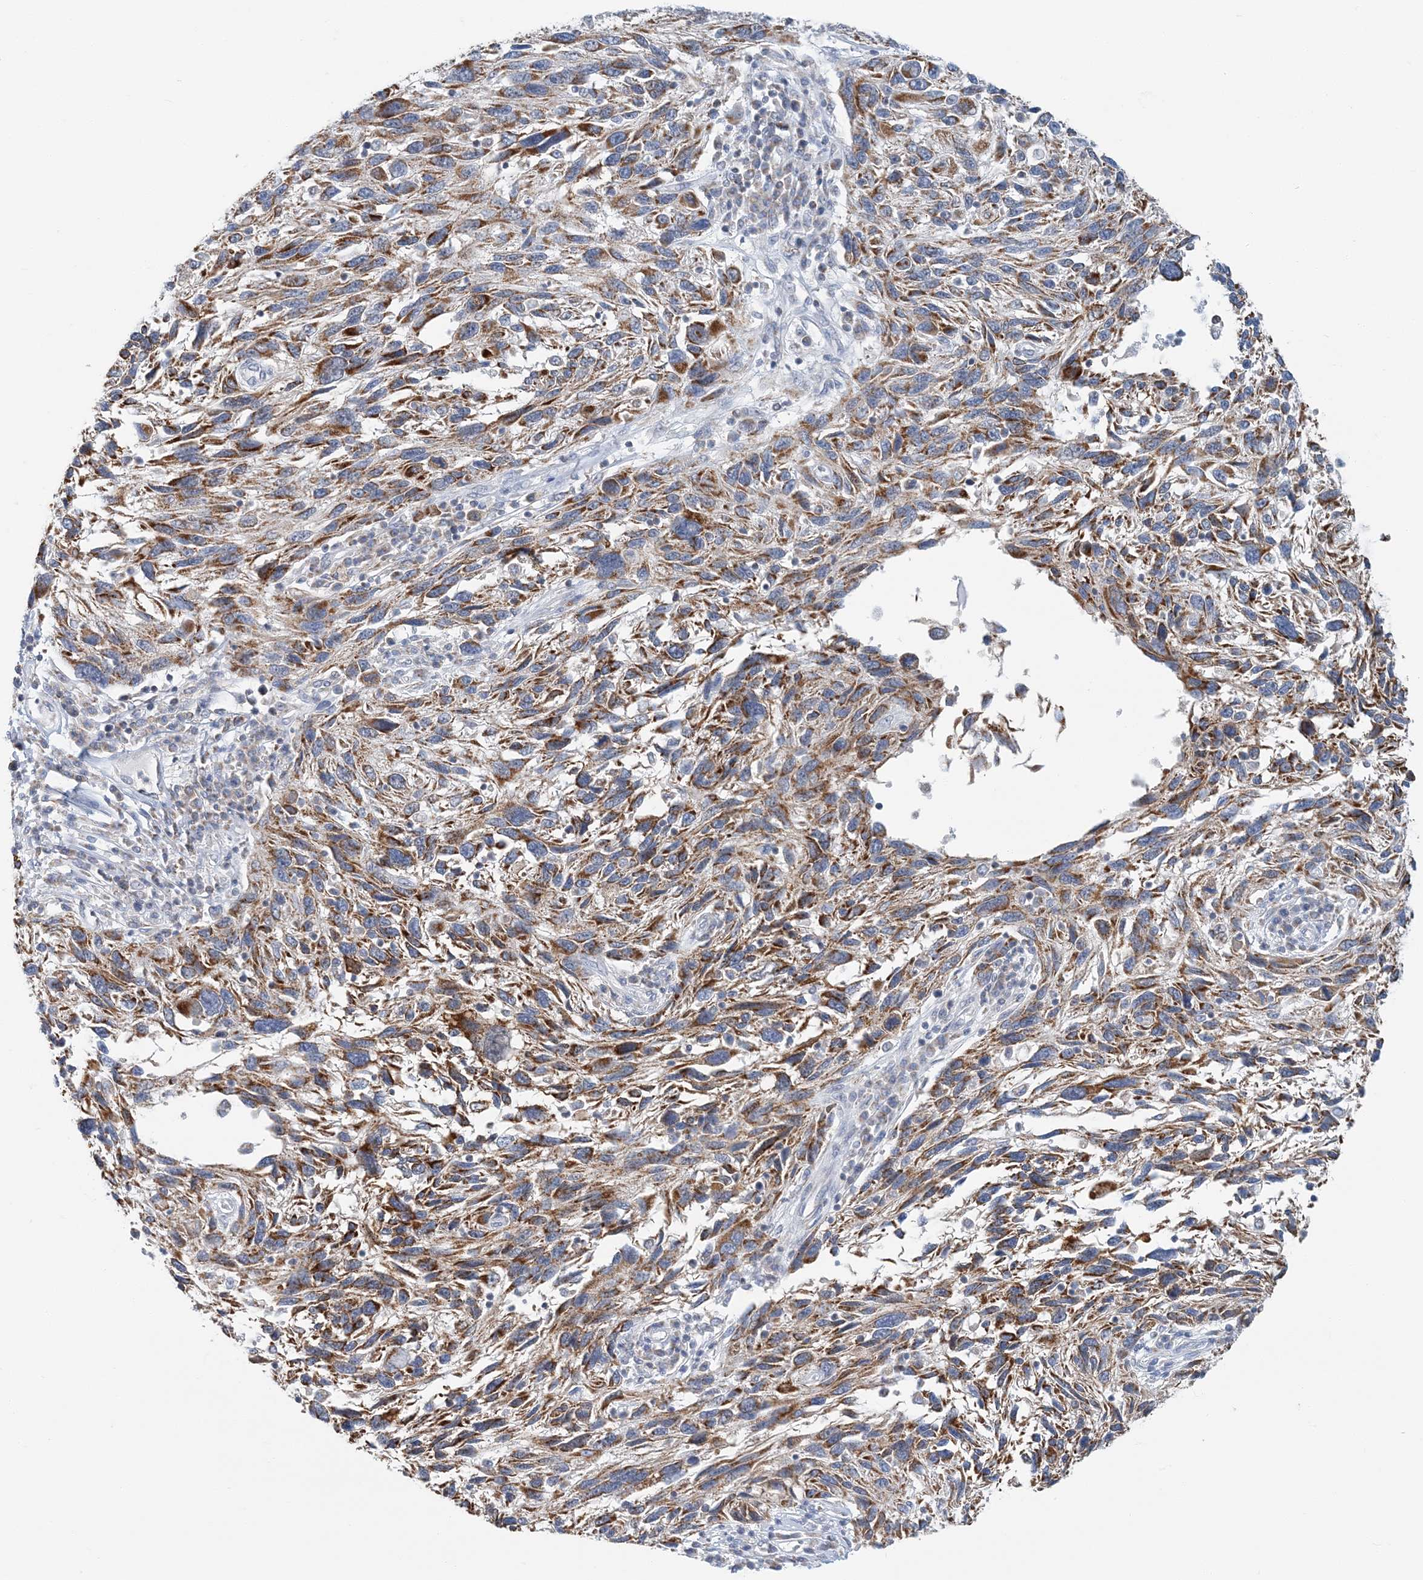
{"staining": {"intensity": "moderate", "quantity": ">75%", "location": "cytoplasmic/membranous"}, "tissue": "melanoma", "cell_type": "Tumor cells", "image_type": "cancer", "snomed": [{"axis": "morphology", "description": "Malignant melanoma, NOS"}, {"axis": "topography", "description": "Skin"}], "caption": "The histopathology image exhibits staining of malignant melanoma, revealing moderate cytoplasmic/membranous protein positivity (brown color) within tumor cells.", "gene": "BDH1", "patient": {"sex": "male", "age": 53}}